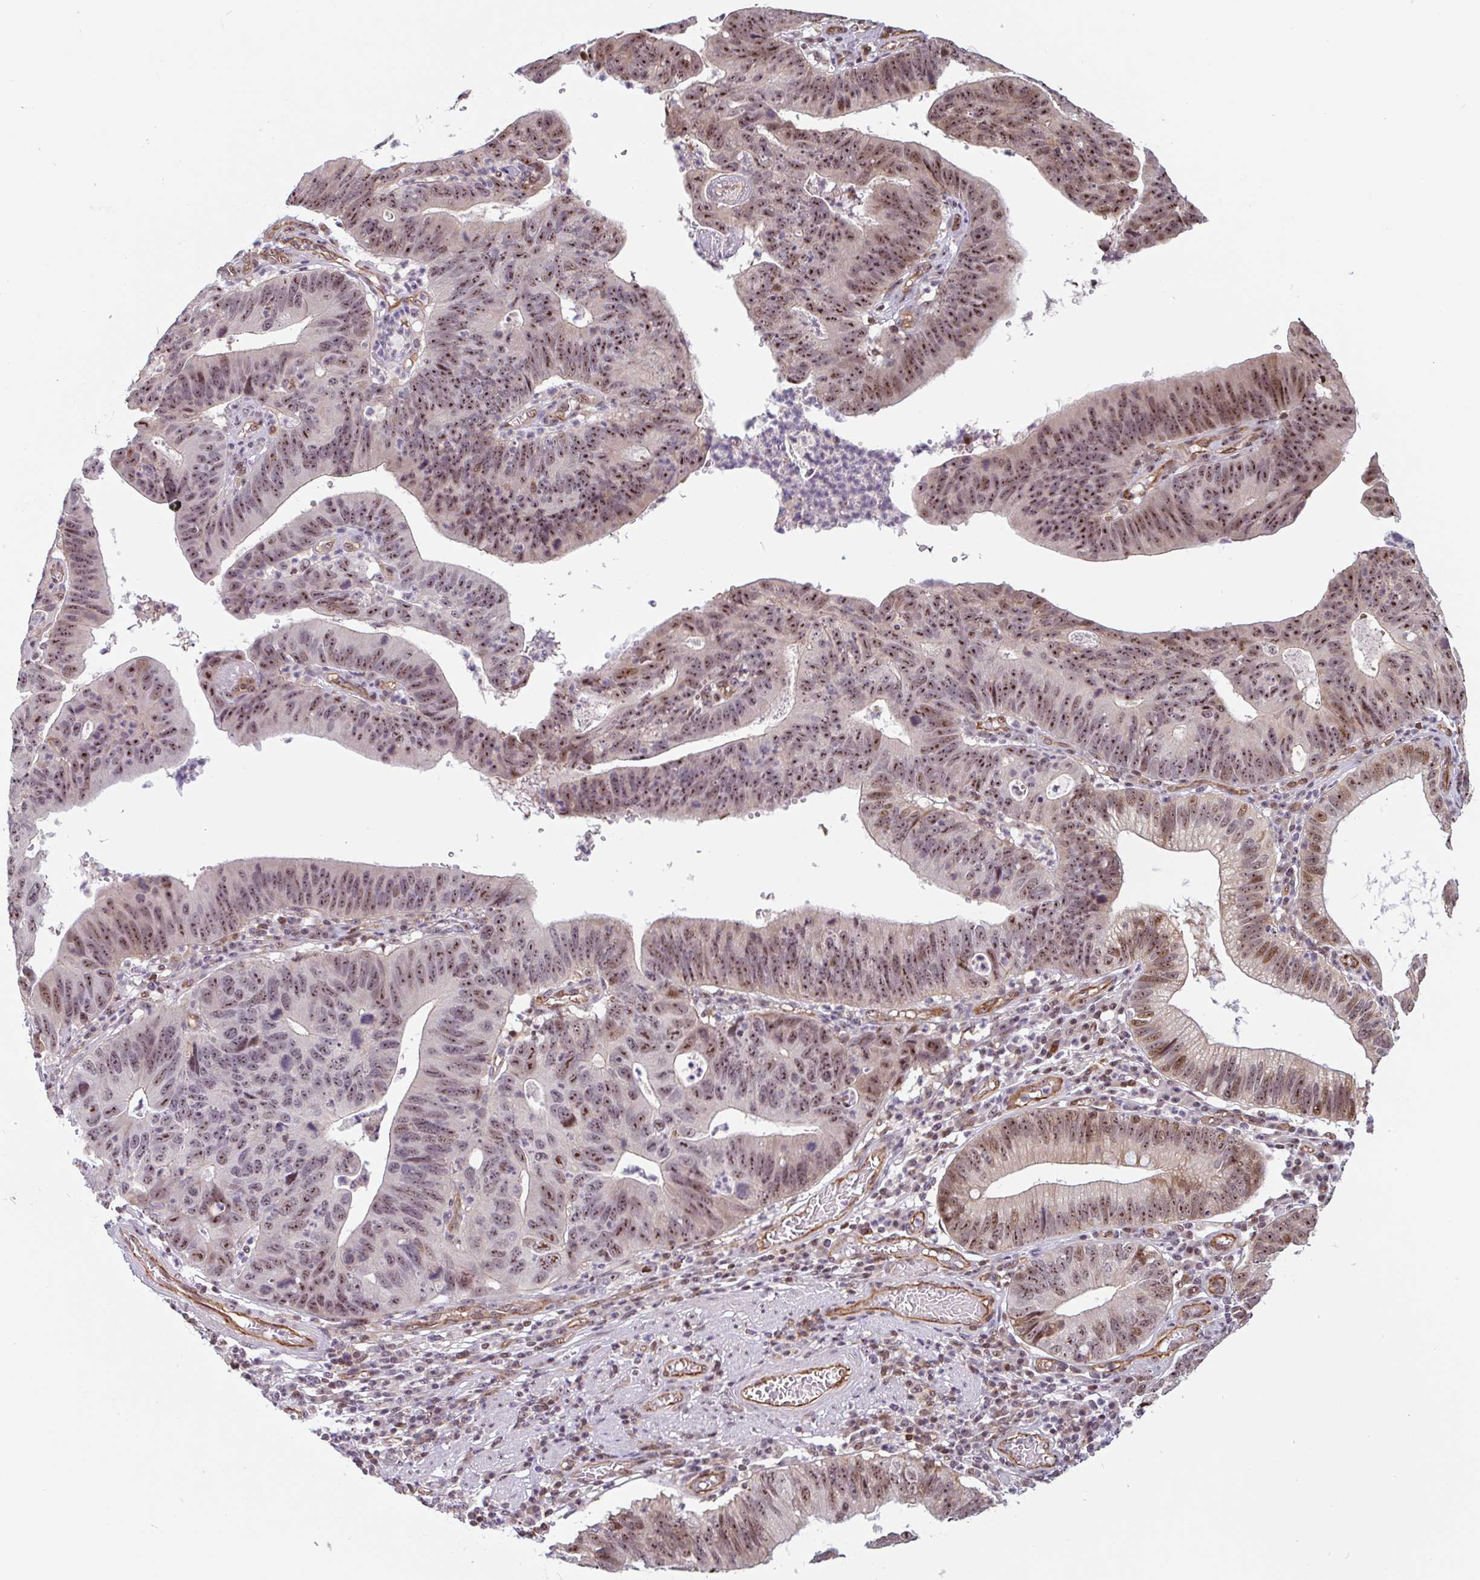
{"staining": {"intensity": "moderate", "quantity": ">75%", "location": "nuclear"}, "tissue": "stomach cancer", "cell_type": "Tumor cells", "image_type": "cancer", "snomed": [{"axis": "morphology", "description": "Adenocarcinoma, NOS"}, {"axis": "topography", "description": "Stomach"}], "caption": "The immunohistochemical stain highlights moderate nuclear positivity in tumor cells of stomach cancer tissue. Nuclei are stained in blue.", "gene": "ZNF689", "patient": {"sex": "male", "age": 59}}